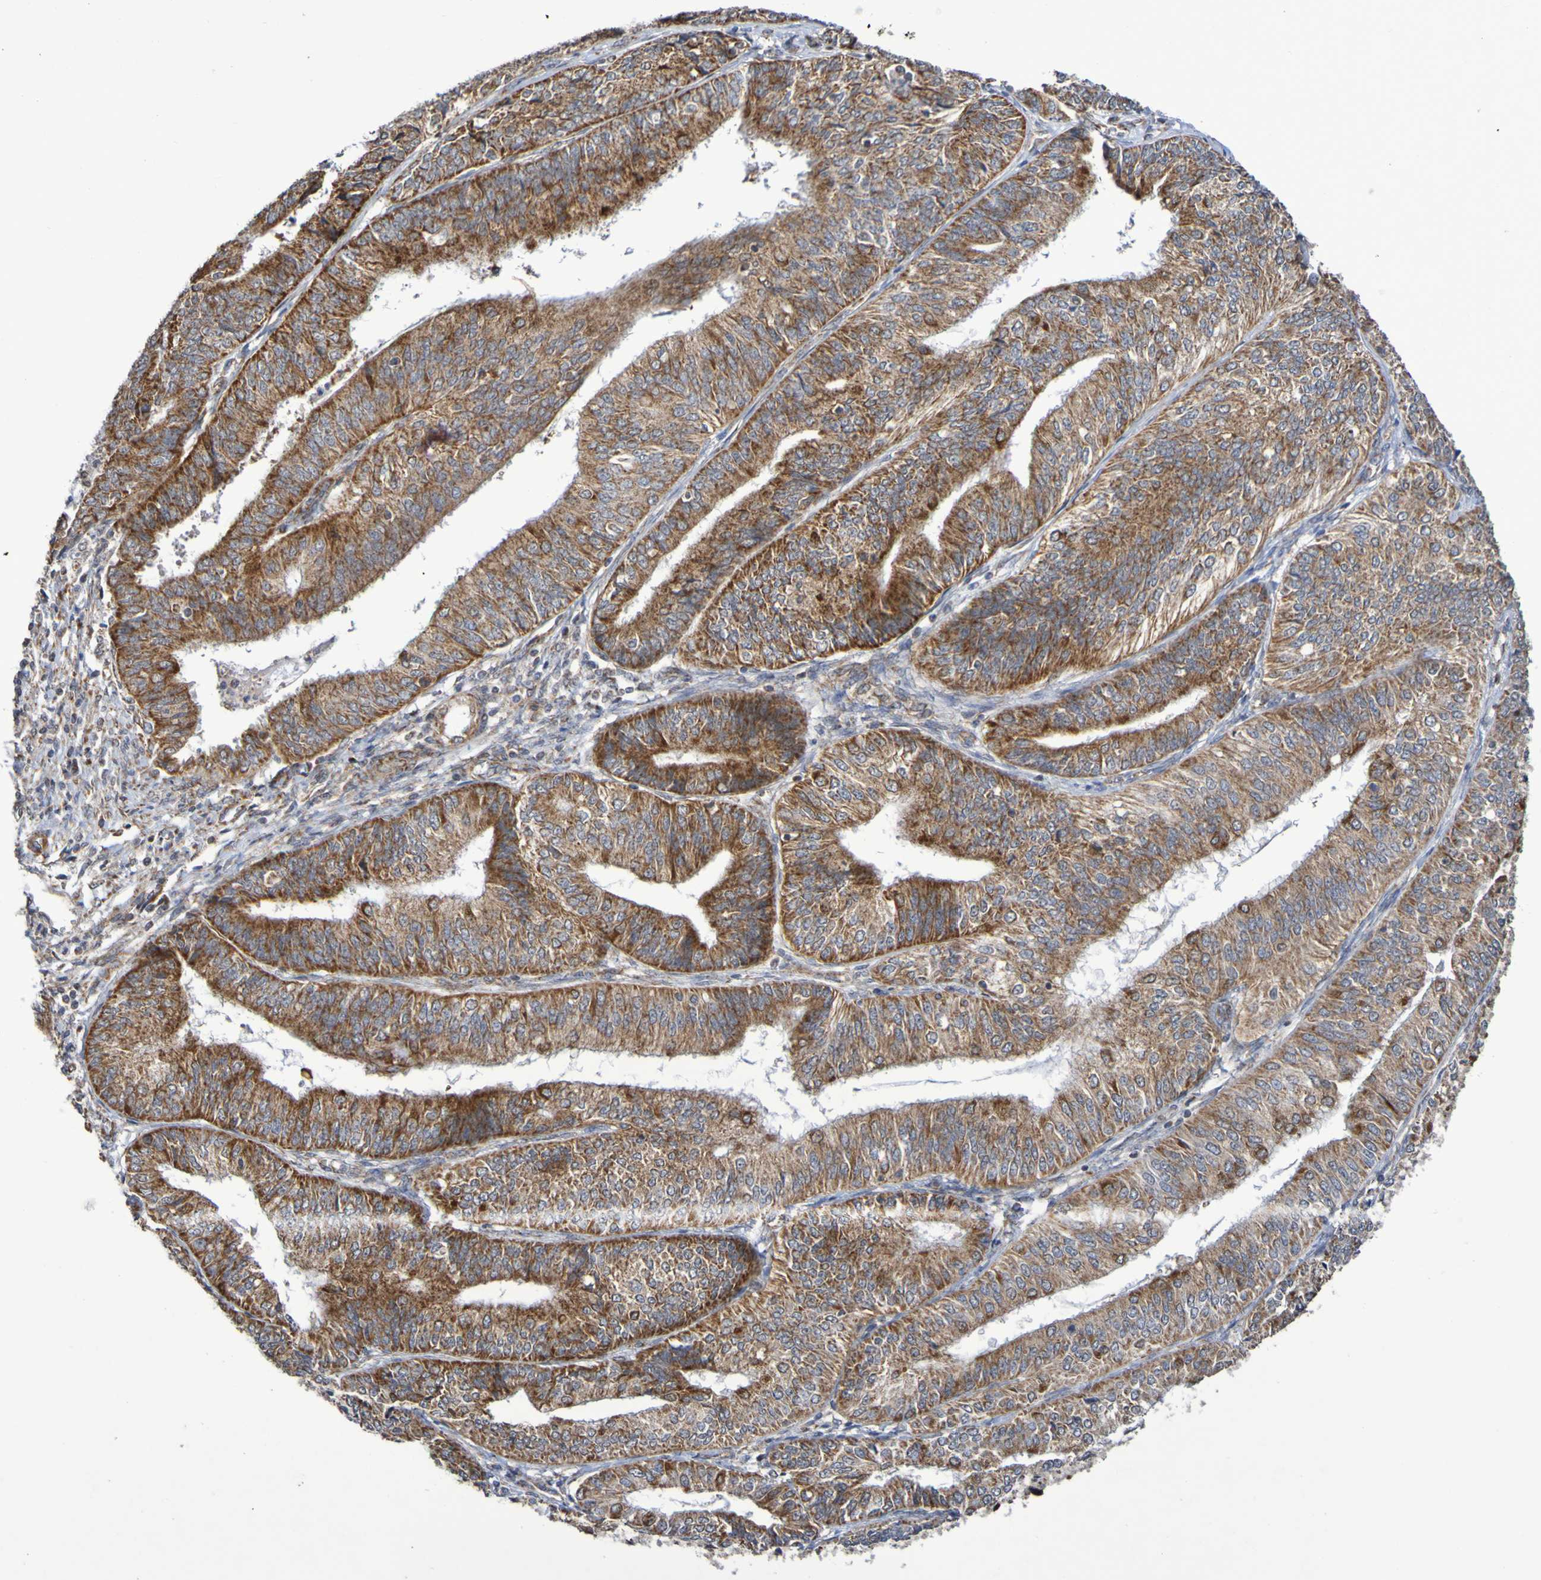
{"staining": {"intensity": "strong", "quantity": ">75%", "location": "cytoplasmic/membranous"}, "tissue": "endometrial cancer", "cell_type": "Tumor cells", "image_type": "cancer", "snomed": [{"axis": "morphology", "description": "Adenocarcinoma, NOS"}, {"axis": "topography", "description": "Endometrium"}], "caption": "Adenocarcinoma (endometrial) tissue exhibits strong cytoplasmic/membranous staining in approximately >75% of tumor cells, visualized by immunohistochemistry.", "gene": "DVL1", "patient": {"sex": "female", "age": 58}}